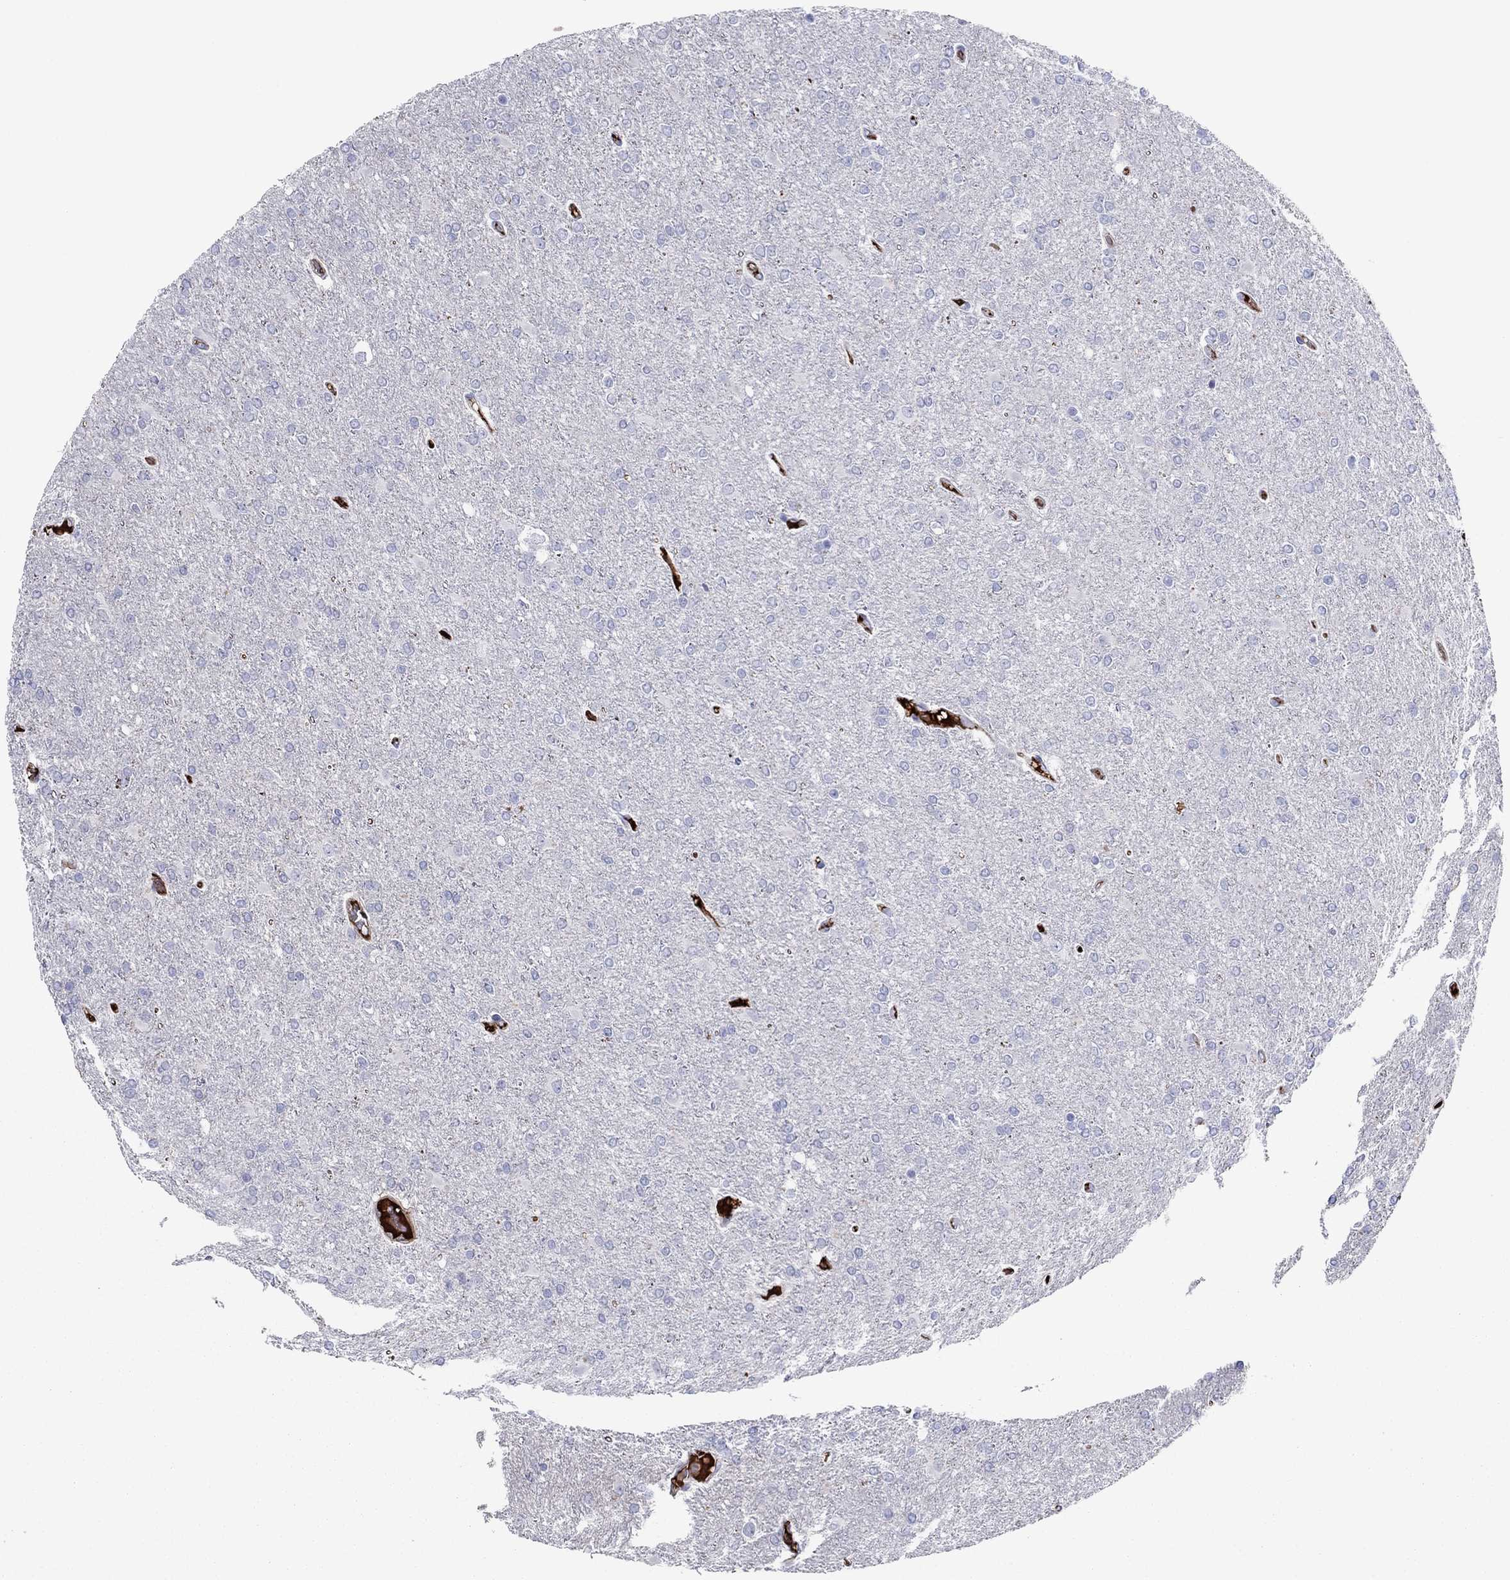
{"staining": {"intensity": "negative", "quantity": "none", "location": "none"}, "tissue": "glioma", "cell_type": "Tumor cells", "image_type": "cancer", "snomed": [{"axis": "morphology", "description": "Glioma, malignant, High grade"}, {"axis": "topography", "description": "Cerebral cortex"}], "caption": "This image is of glioma stained with immunohistochemistry (IHC) to label a protein in brown with the nuclei are counter-stained blue. There is no positivity in tumor cells.", "gene": "HPX", "patient": {"sex": "male", "age": 70}}